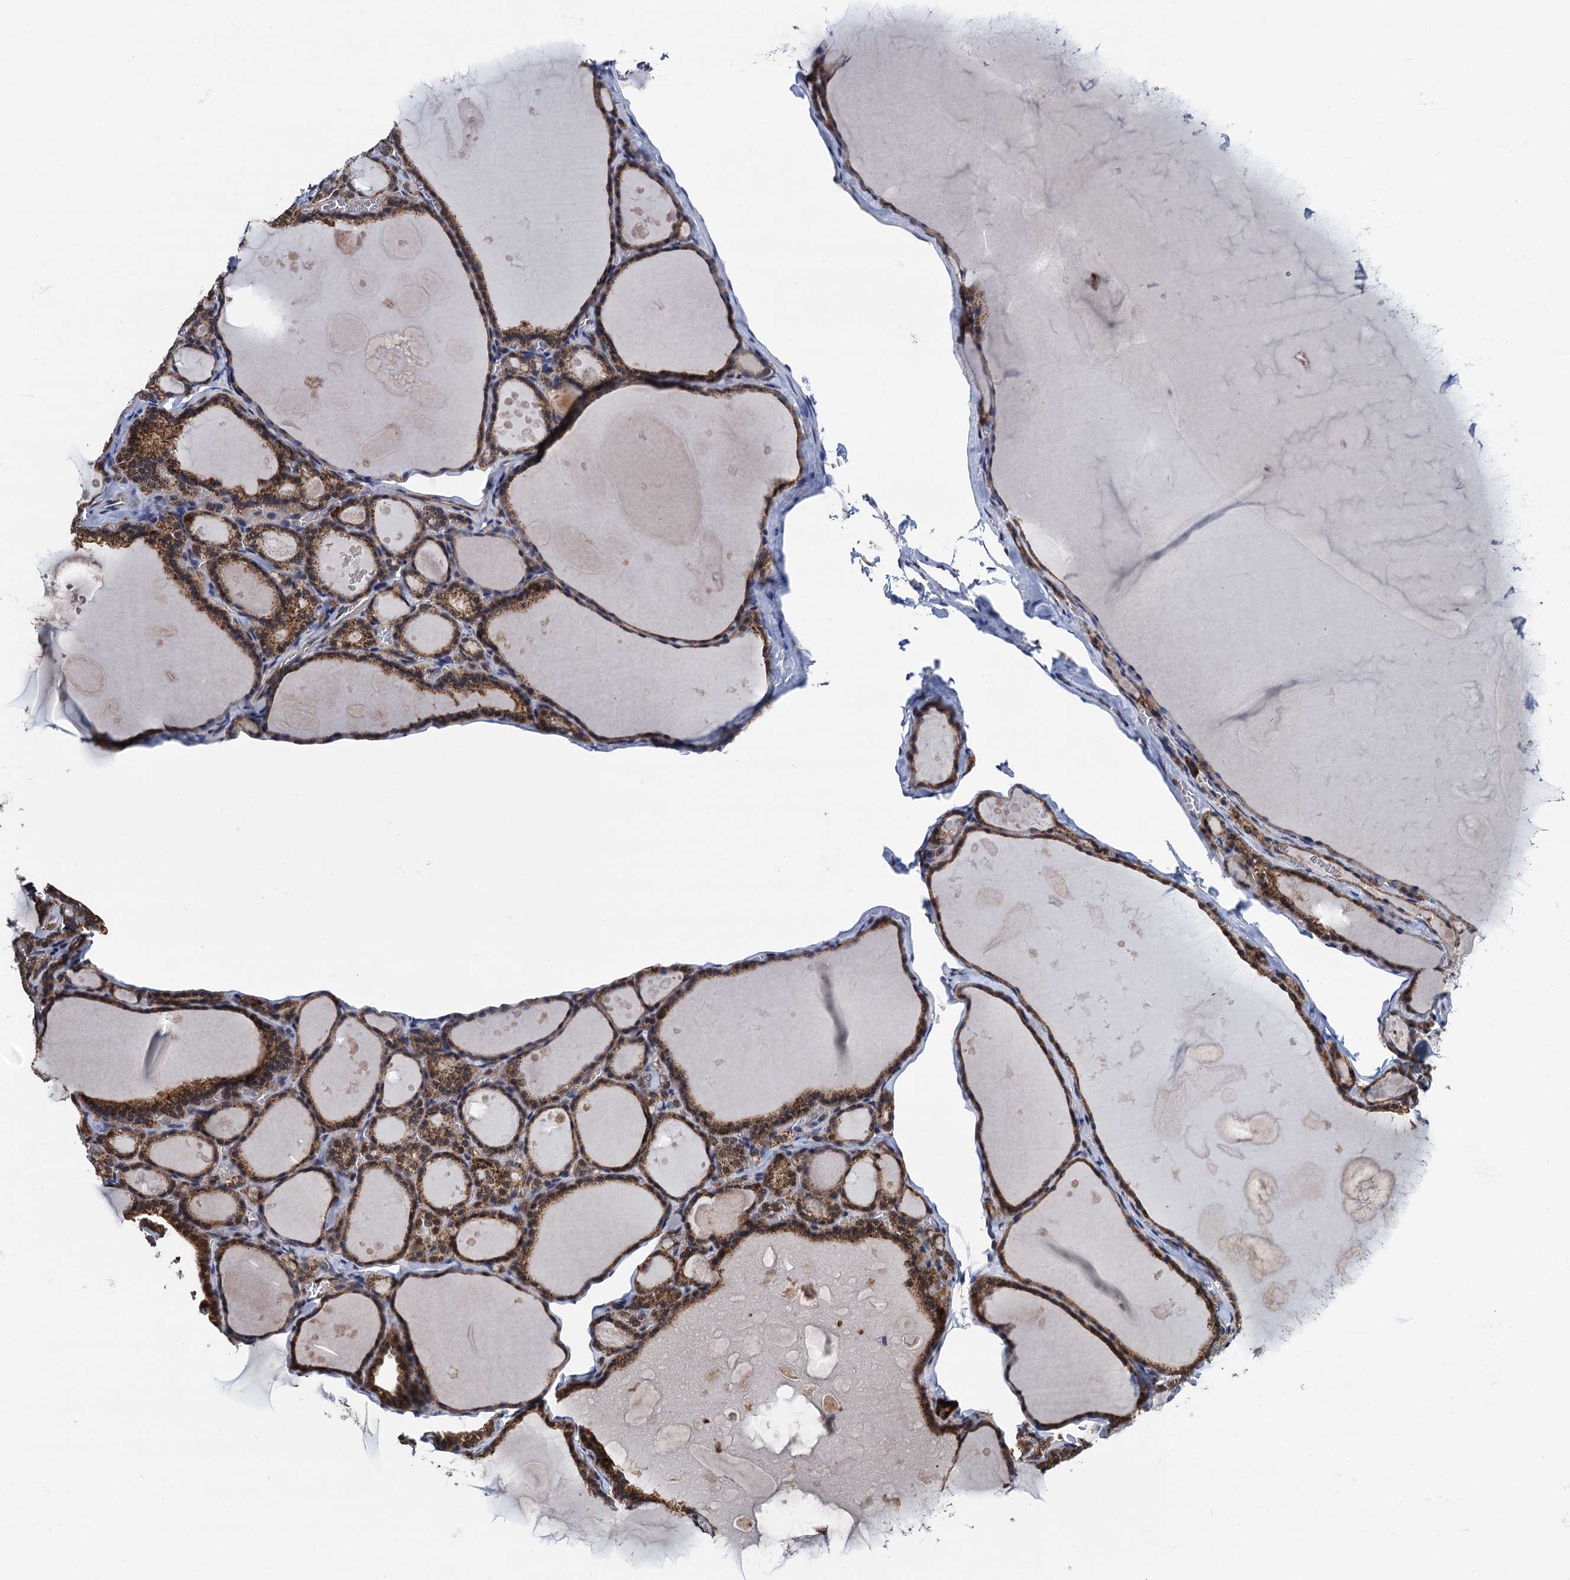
{"staining": {"intensity": "moderate", "quantity": ">75%", "location": "cytoplasmic/membranous"}, "tissue": "thyroid gland", "cell_type": "Glandular cells", "image_type": "normal", "snomed": [{"axis": "morphology", "description": "Normal tissue, NOS"}, {"axis": "topography", "description": "Thyroid gland"}], "caption": "Immunohistochemical staining of normal thyroid gland exhibits moderate cytoplasmic/membranous protein expression in about >75% of glandular cells. Using DAB (brown) and hematoxylin (blue) stains, captured at high magnification using brightfield microscopy.", "gene": "PTCD3", "patient": {"sex": "male", "age": 56}}